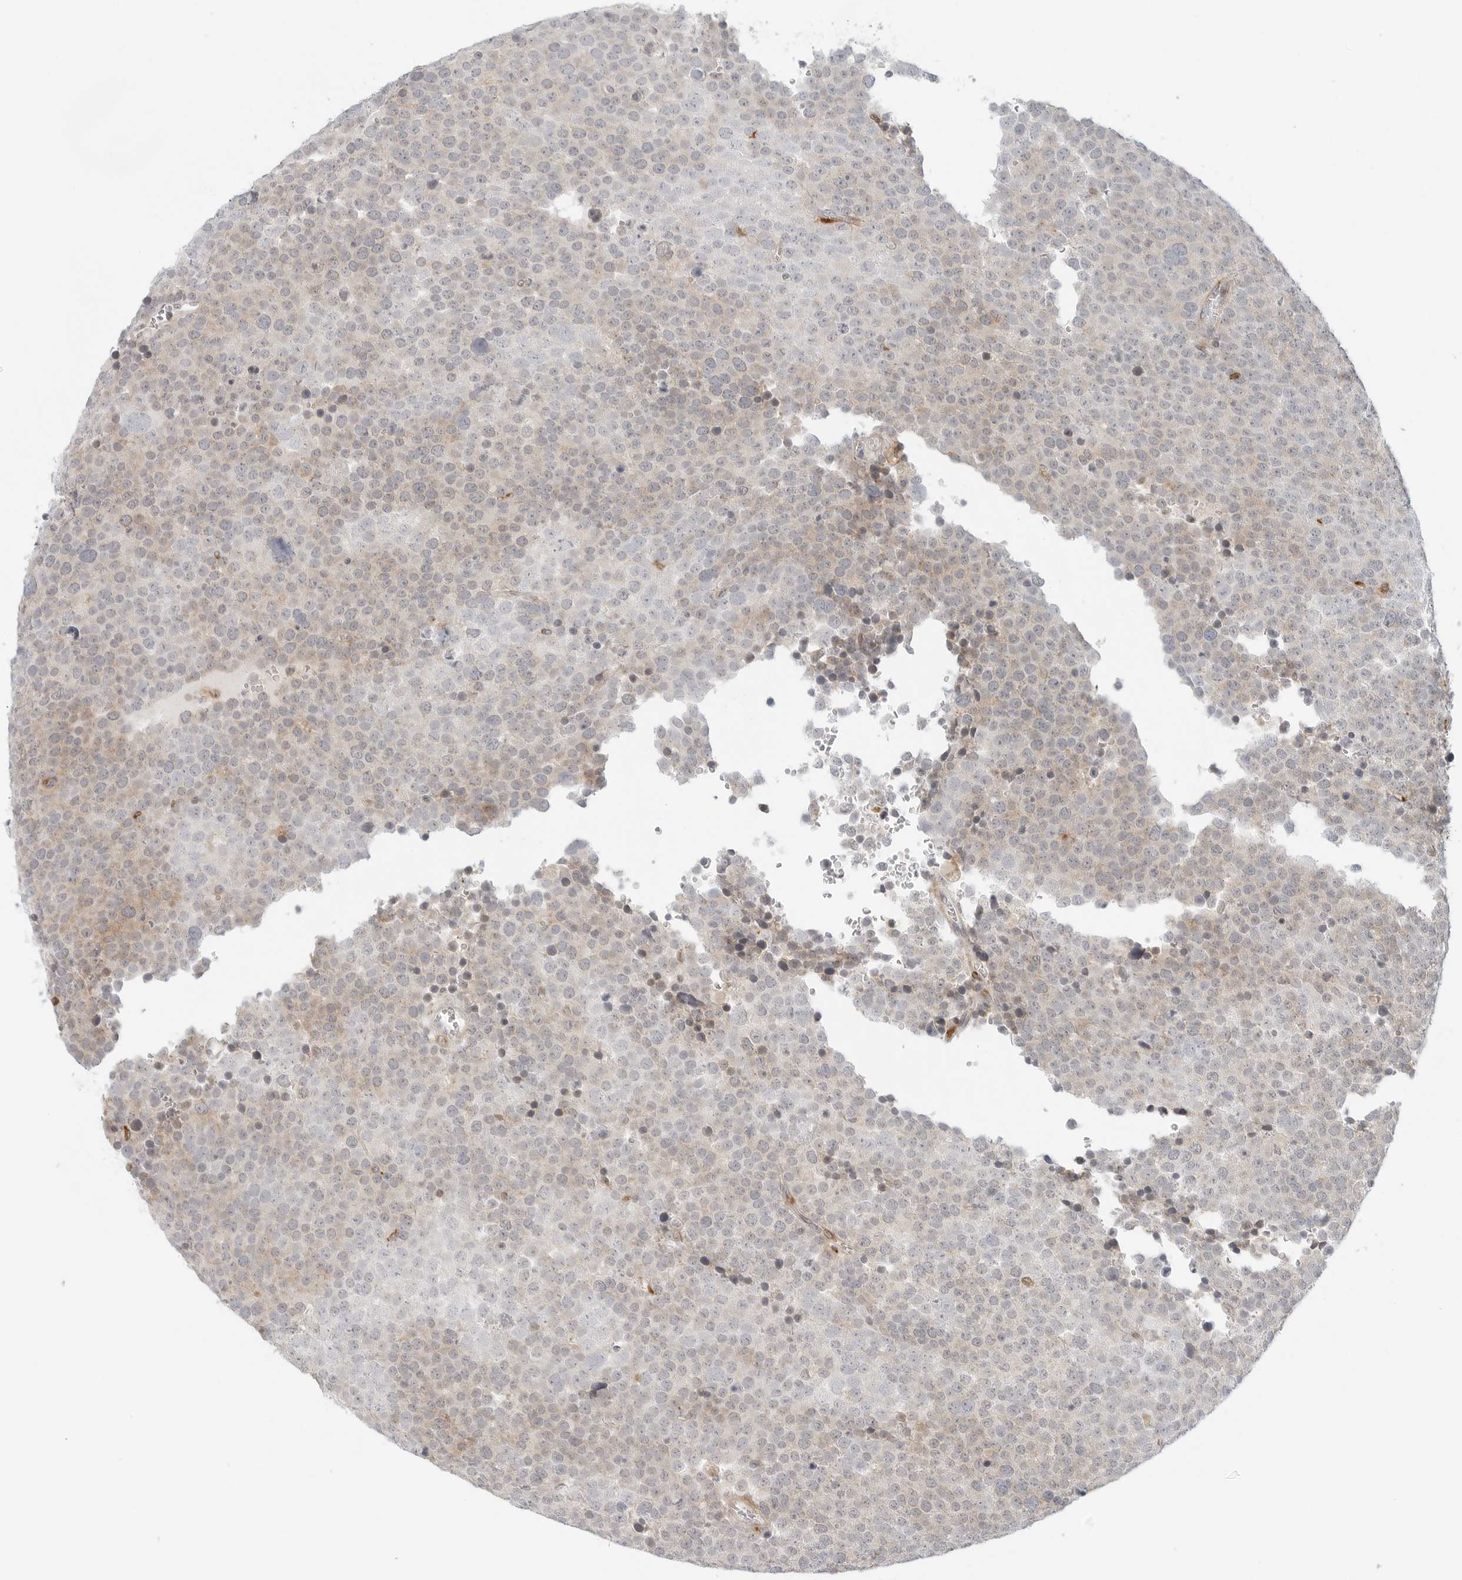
{"staining": {"intensity": "weak", "quantity": "25%-75%", "location": "cytoplasmic/membranous"}, "tissue": "testis cancer", "cell_type": "Tumor cells", "image_type": "cancer", "snomed": [{"axis": "morphology", "description": "Seminoma, NOS"}, {"axis": "topography", "description": "Testis"}], "caption": "Testis seminoma stained for a protein (brown) reveals weak cytoplasmic/membranous positive positivity in approximately 25%-75% of tumor cells.", "gene": "C1QTNF1", "patient": {"sex": "male", "age": 71}}